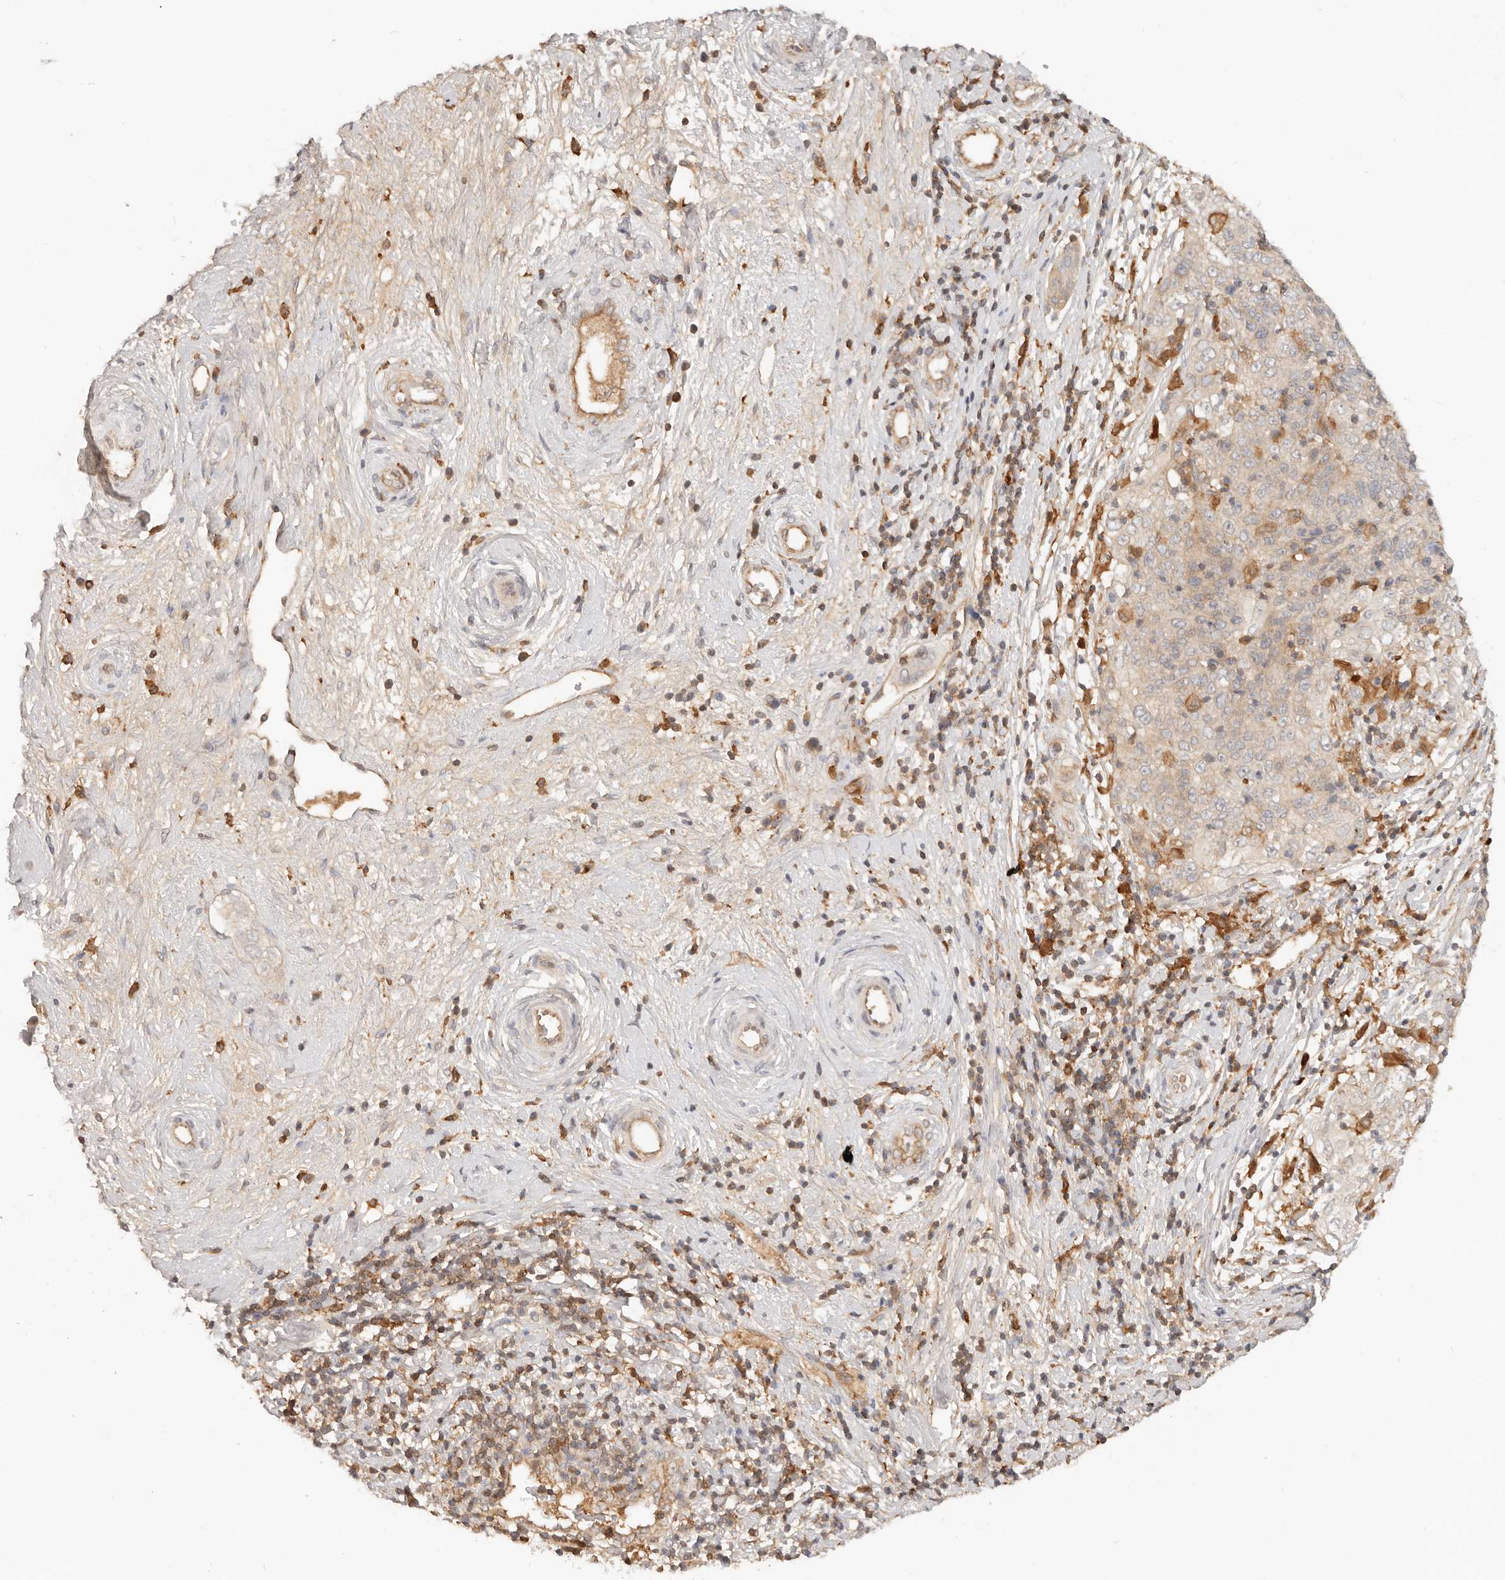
{"staining": {"intensity": "weak", "quantity": "<25%", "location": "cytoplasmic/membranous"}, "tissue": "cervical cancer", "cell_type": "Tumor cells", "image_type": "cancer", "snomed": [{"axis": "morphology", "description": "Squamous cell carcinoma, NOS"}, {"axis": "topography", "description": "Cervix"}], "caption": "Immunohistochemical staining of human squamous cell carcinoma (cervical) shows no significant positivity in tumor cells.", "gene": "NECAP2", "patient": {"sex": "female", "age": 48}}